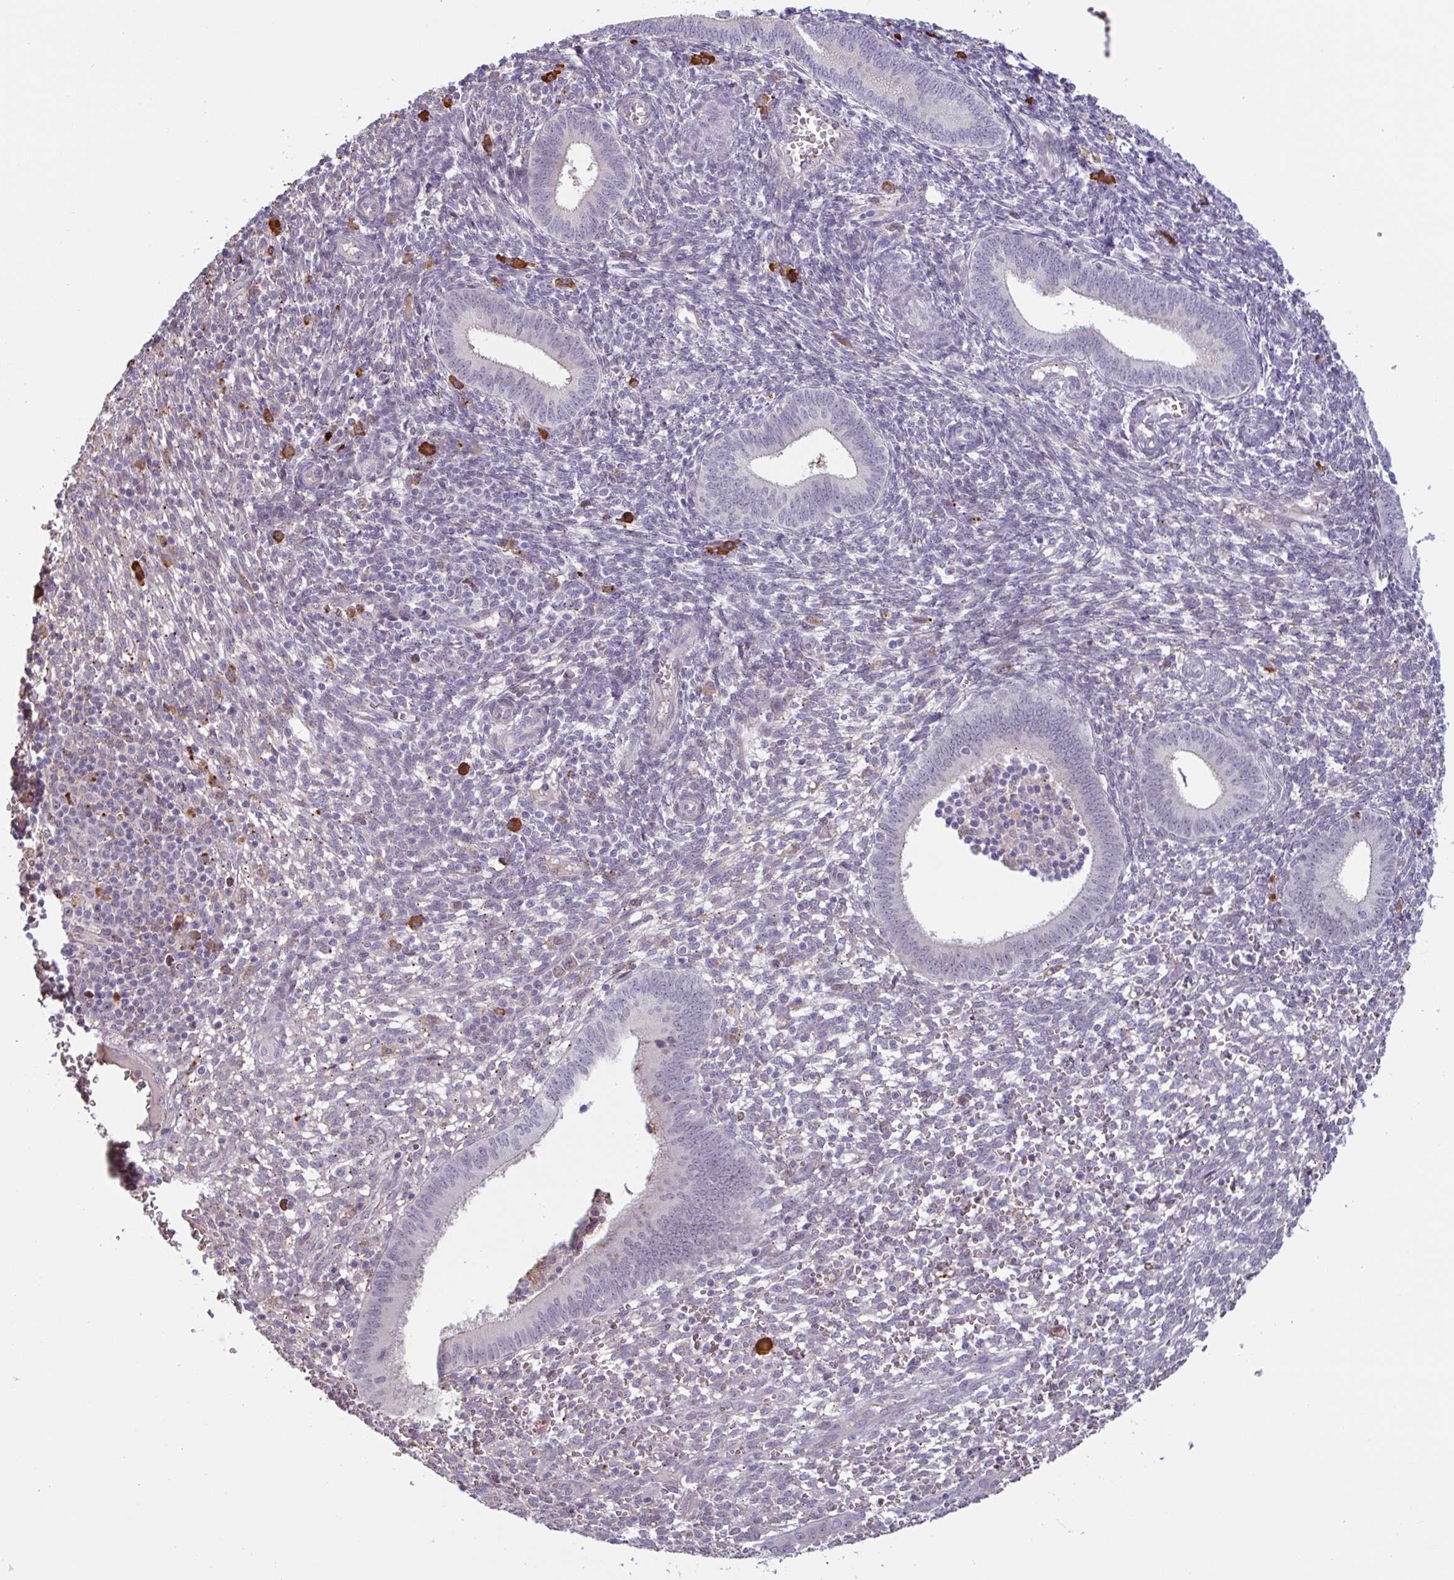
{"staining": {"intensity": "negative", "quantity": "none", "location": "none"}, "tissue": "endometrium", "cell_type": "Cells in endometrial stroma", "image_type": "normal", "snomed": [{"axis": "morphology", "description": "Normal tissue, NOS"}, {"axis": "topography", "description": "Endometrium"}], "caption": "A histopathology image of endometrium stained for a protein displays no brown staining in cells in endometrial stroma. (Stains: DAB (3,3'-diaminobenzidine) IHC with hematoxylin counter stain, Microscopy: brightfield microscopy at high magnification).", "gene": "TAF1D", "patient": {"sex": "female", "age": 41}}